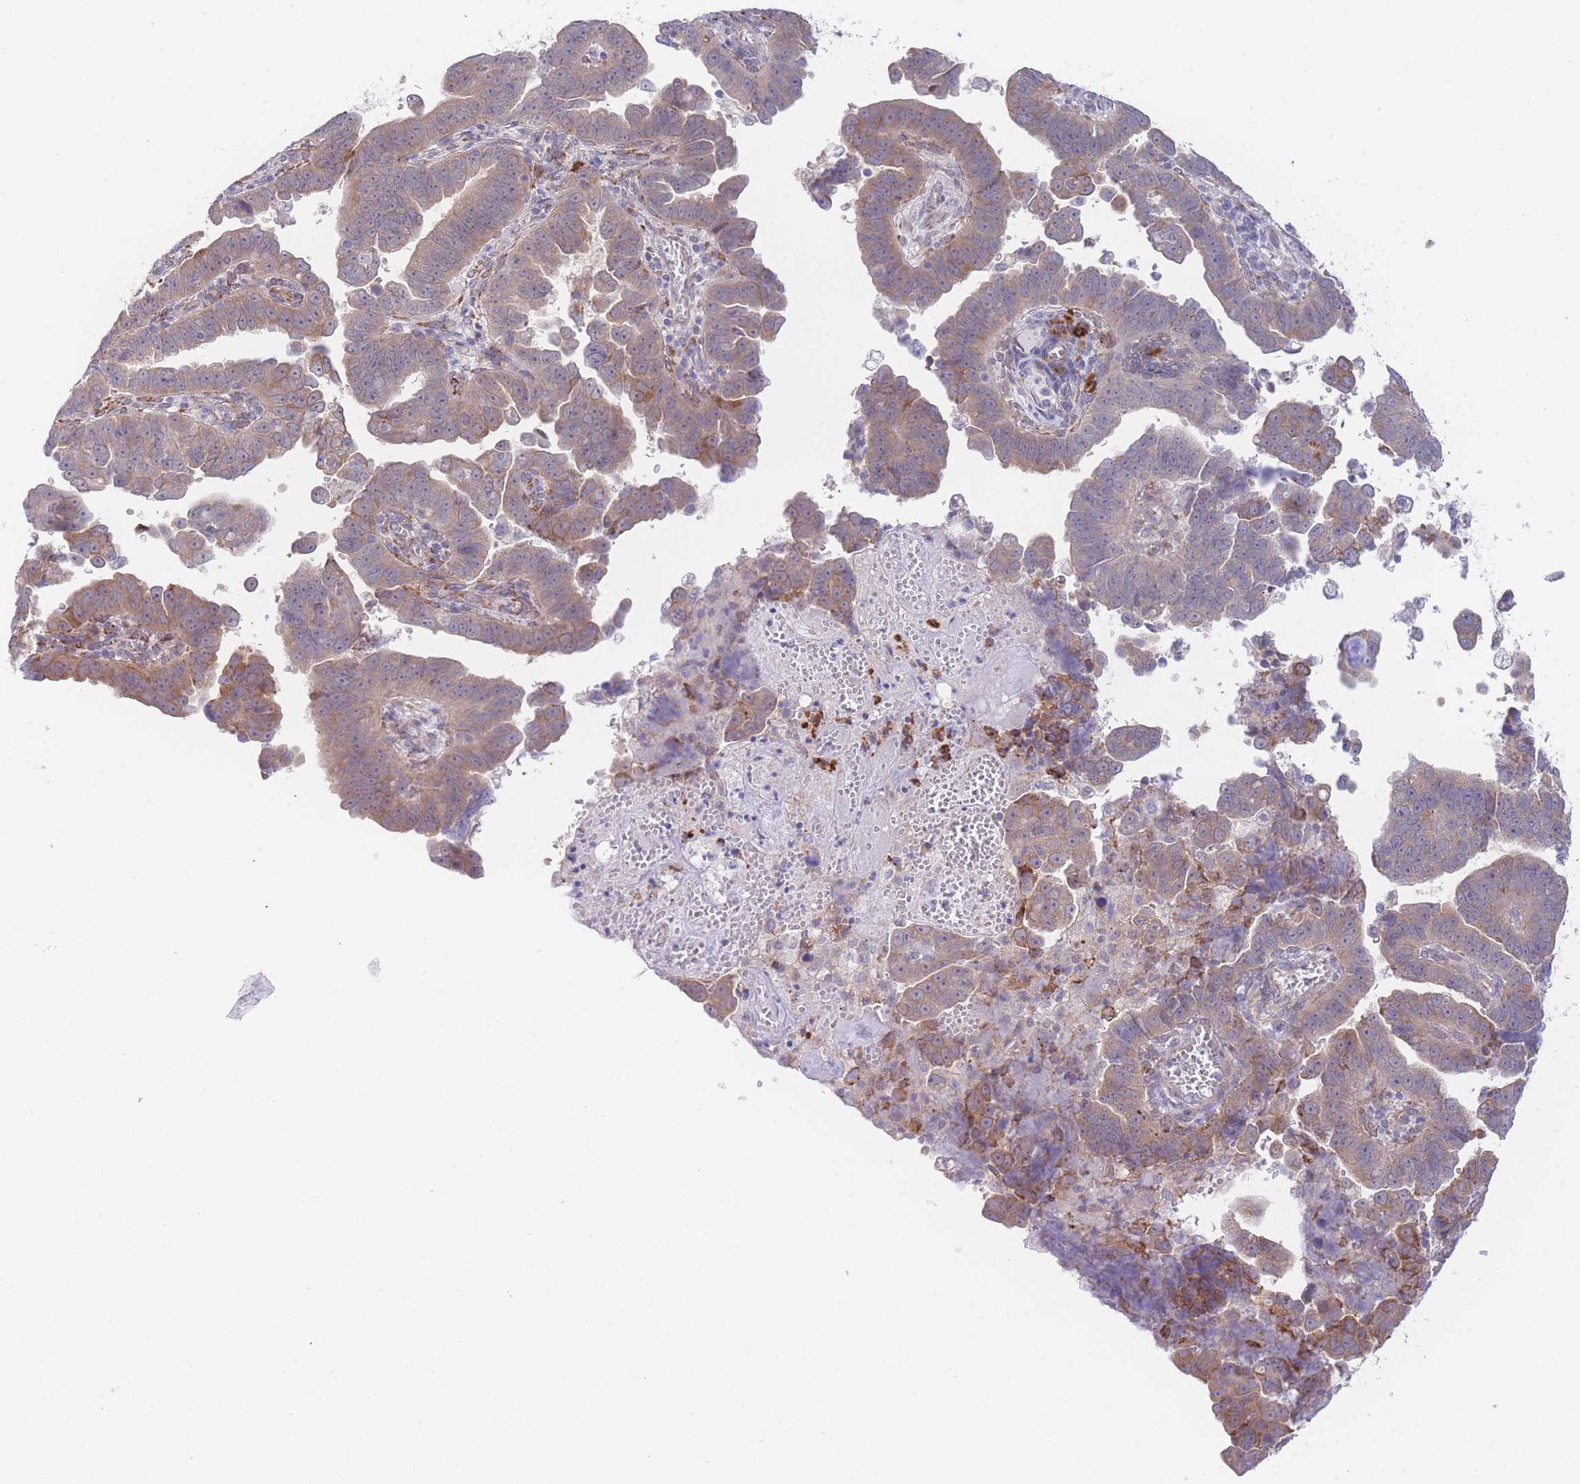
{"staining": {"intensity": "weak", "quantity": ">75%", "location": "cytoplasmic/membranous"}, "tissue": "endometrial cancer", "cell_type": "Tumor cells", "image_type": "cancer", "snomed": [{"axis": "morphology", "description": "Adenocarcinoma, NOS"}, {"axis": "topography", "description": "Endometrium"}], "caption": "IHC image of endometrial cancer stained for a protein (brown), which shows low levels of weak cytoplasmic/membranous positivity in approximately >75% of tumor cells.", "gene": "ZNF510", "patient": {"sex": "female", "age": 75}}